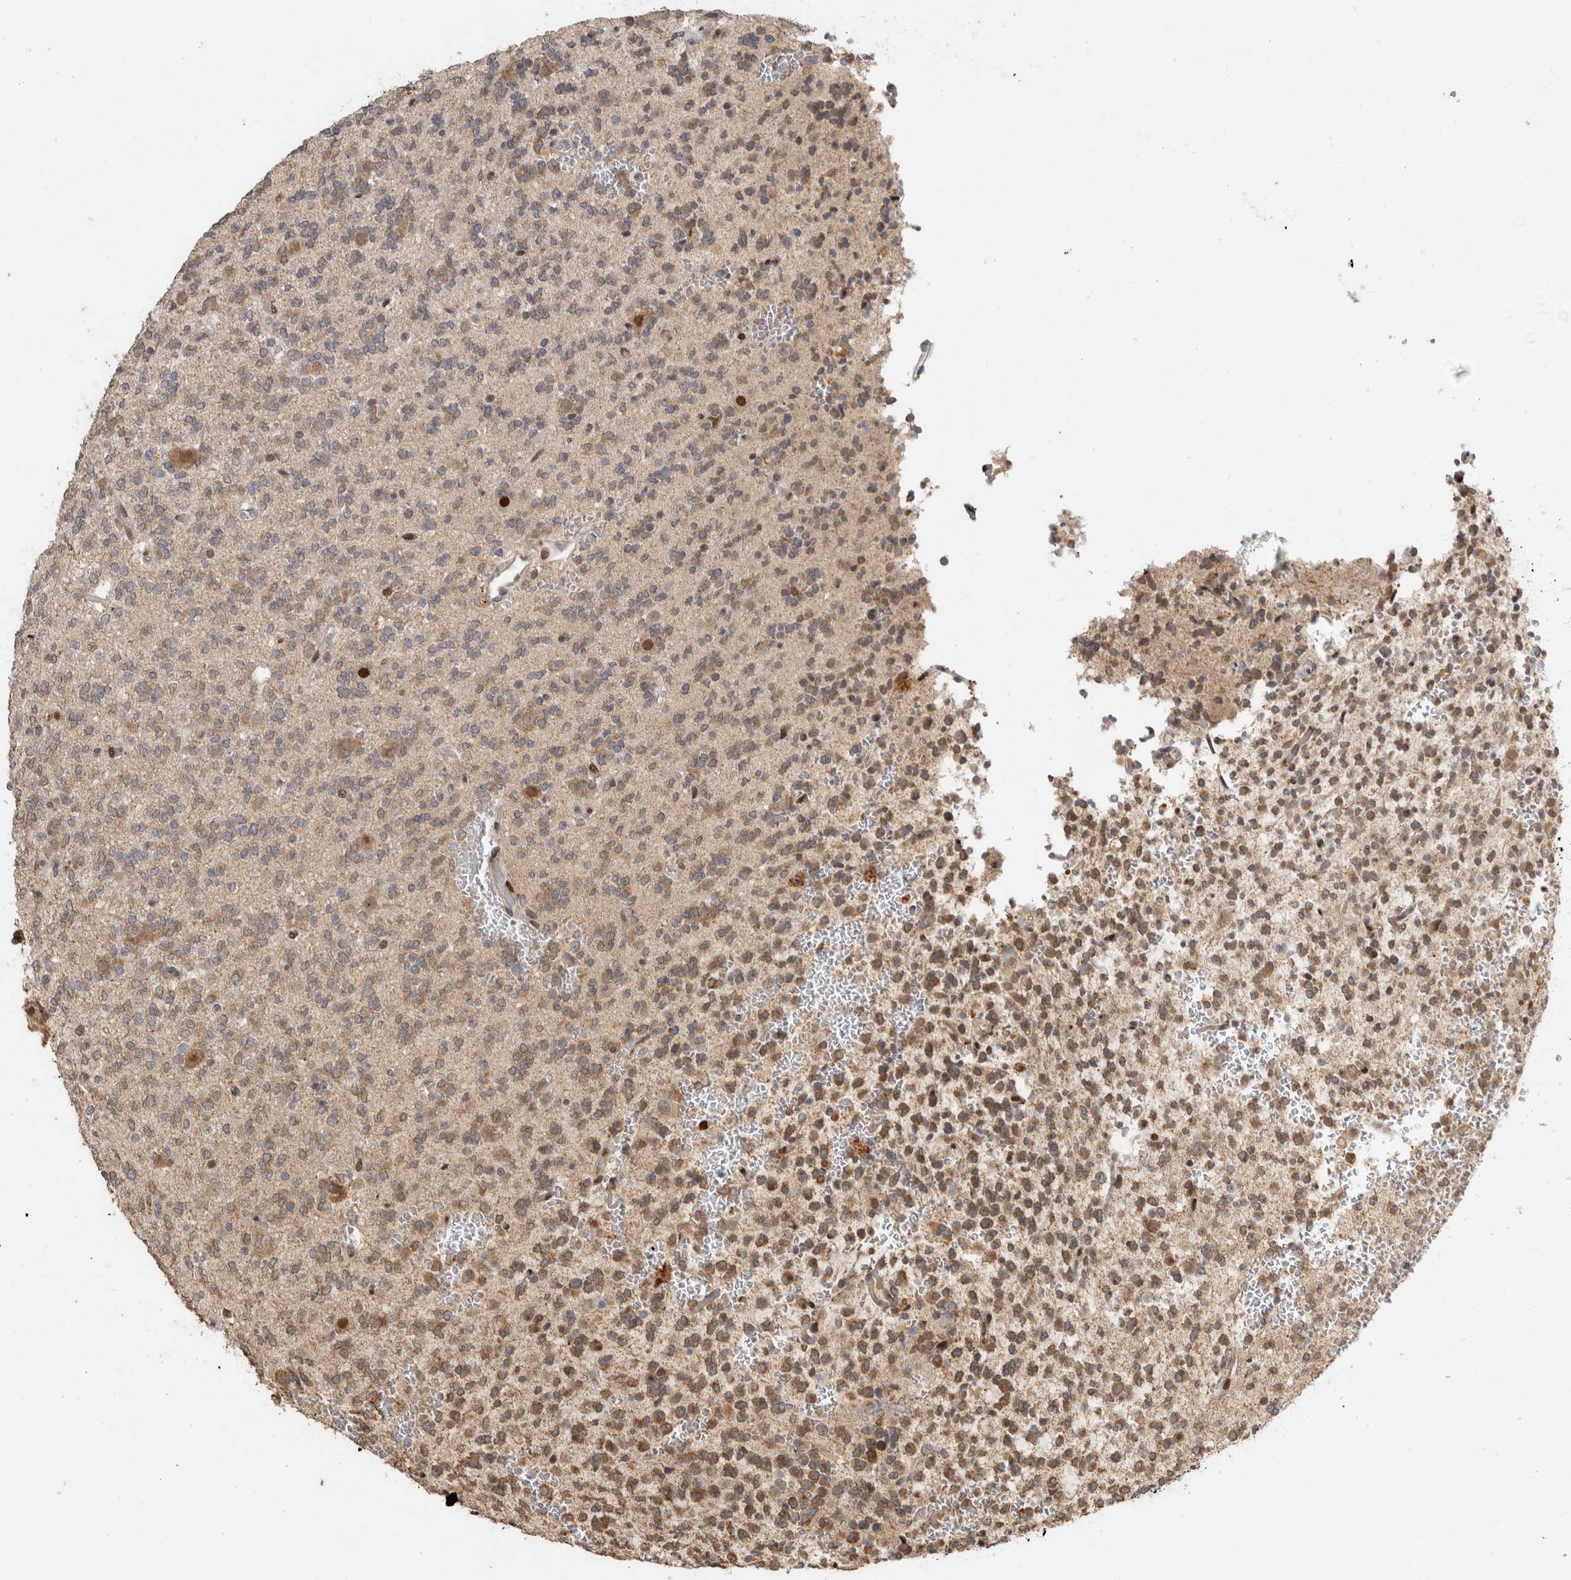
{"staining": {"intensity": "moderate", "quantity": "25%-75%", "location": "cytoplasmic/membranous"}, "tissue": "glioma", "cell_type": "Tumor cells", "image_type": "cancer", "snomed": [{"axis": "morphology", "description": "Glioma, malignant, Low grade"}, {"axis": "topography", "description": "Brain"}], "caption": "Malignant low-grade glioma was stained to show a protein in brown. There is medium levels of moderate cytoplasmic/membranous expression in approximately 25%-75% of tumor cells.", "gene": "C8orf58", "patient": {"sex": "male", "age": 38}}